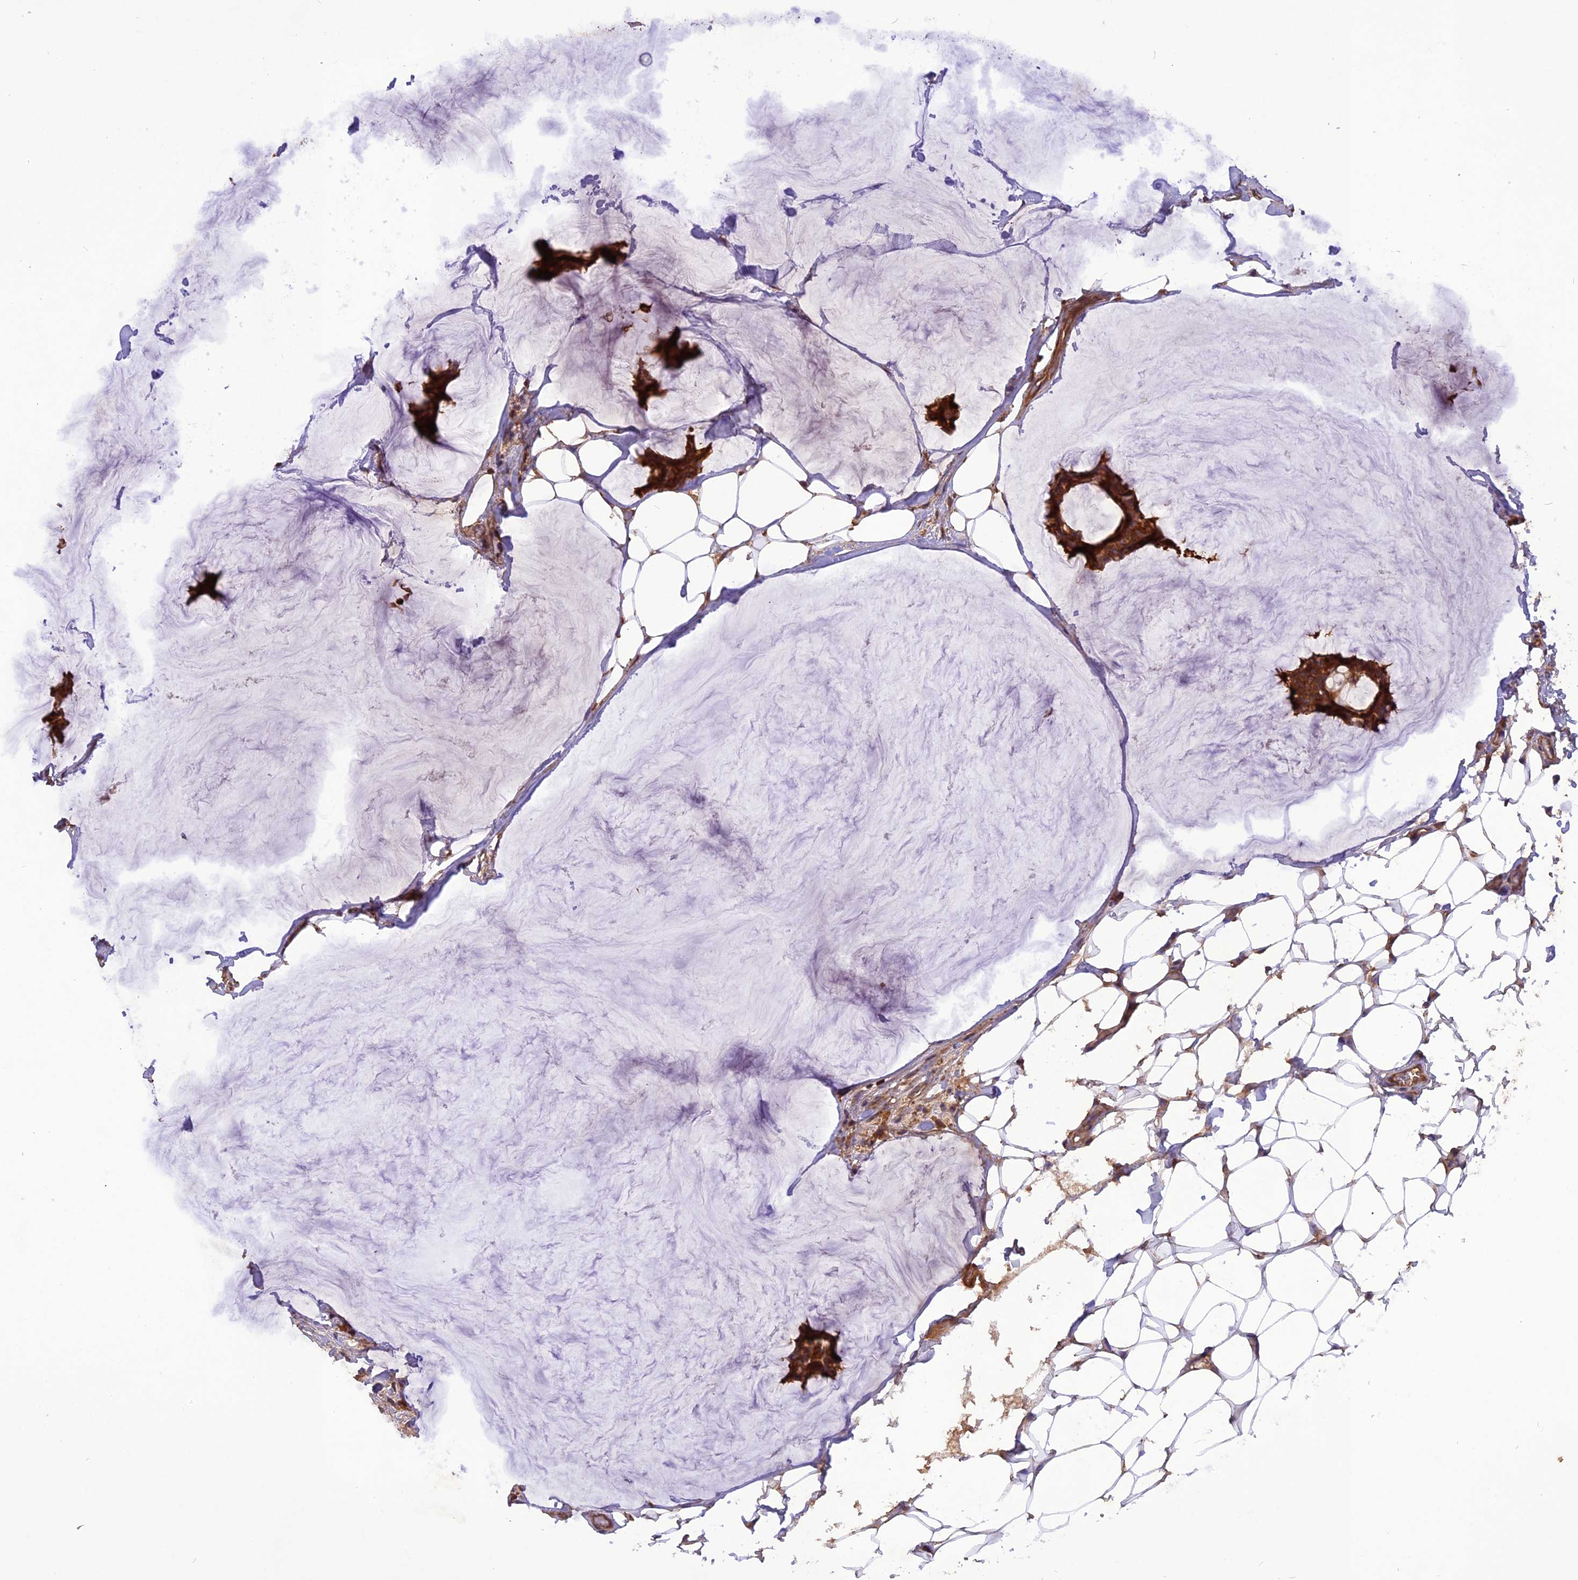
{"staining": {"intensity": "moderate", "quantity": ">75%", "location": "cytoplasmic/membranous"}, "tissue": "breast cancer", "cell_type": "Tumor cells", "image_type": "cancer", "snomed": [{"axis": "morphology", "description": "Duct carcinoma"}, {"axis": "topography", "description": "Breast"}], "caption": "IHC micrograph of neoplastic tissue: human breast infiltrating ductal carcinoma stained using immunohistochemistry (IHC) demonstrates medium levels of moderate protein expression localized specifically in the cytoplasmic/membranous of tumor cells, appearing as a cytoplasmic/membranous brown color.", "gene": "STOML1", "patient": {"sex": "female", "age": 93}}